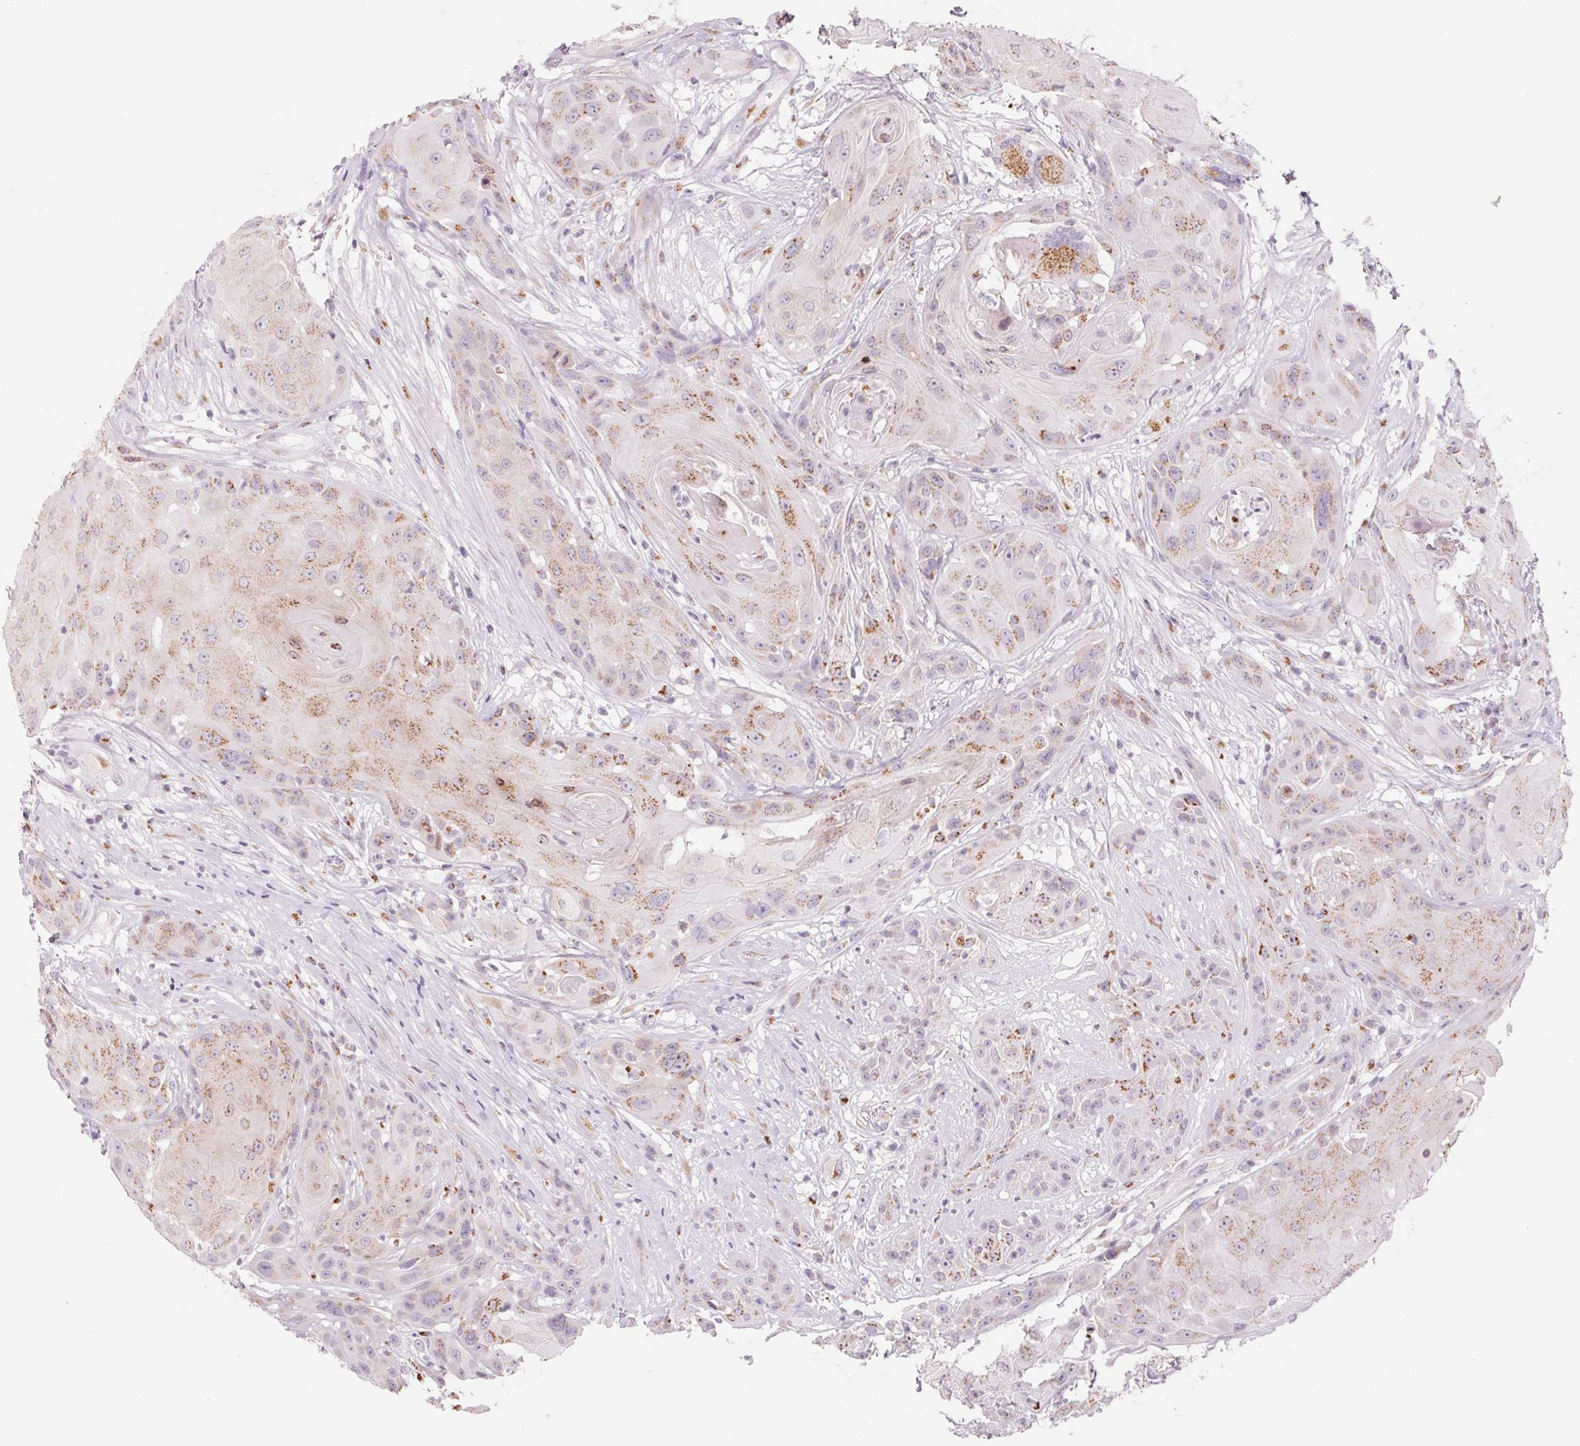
{"staining": {"intensity": "moderate", "quantity": "25%-75%", "location": "cytoplasmic/membranous"}, "tissue": "head and neck cancer", "cell_type": "Tumor cells", "image_type": "cancer", "snomed": [{"axis": "morphology", "description": "Squamous cell carcinoma, NOS"}, {"axis": "topography", "description": "Skin"}, {"axis": "topography", "description": "Head-Neck"}], "caption": "This micrograph demonstrates immunohistochemistry staining of human head and neck squamous cell carcinoma, with medium moderate cytoplasmic/membranous positivity in approximately 25%-75% of tumor cells.", "gene": "GALNT7", "patient": {"sex": "male", "age": 80}}